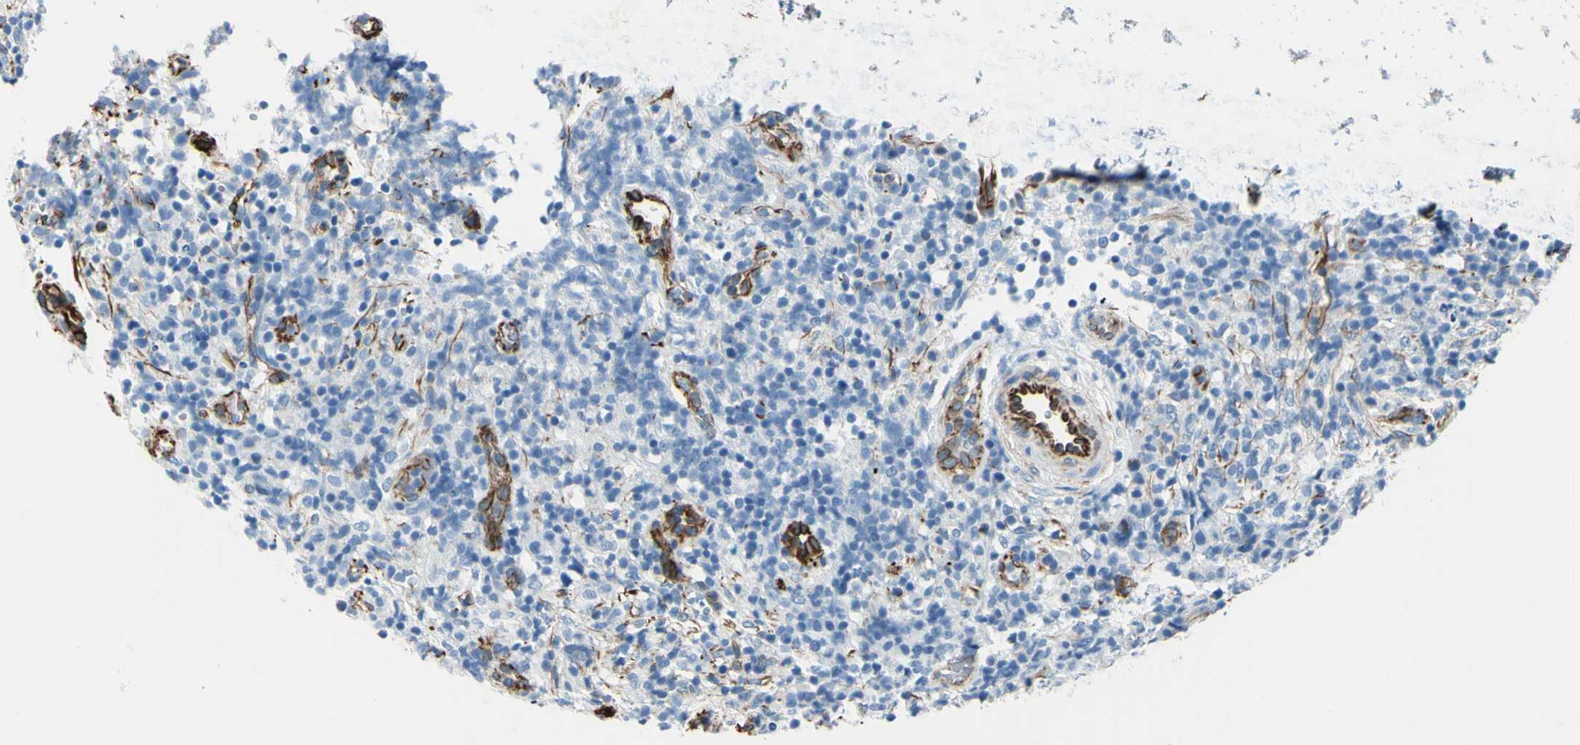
{"staining": {"intensity": "negative", "quantity": "none", "location": "none"}, "tissue": "lymphoma", "cell_type": "Tumor cells", "image_type": "cancer", "snomed": [{"axis": "morphology", "description": "Malignant lymphoma, non-Hodgkin's type, High grade"}, {"axis": "topography", "description": "Lymph node"}], "caption": "This is an immunohistochemistry image of human malignant lymphoma, non-Hodgkin's type (high-grade). There is no positivity in tumor cells.", "gene": "PTH2R", "patient": {"sex": "female", "age": 76}}